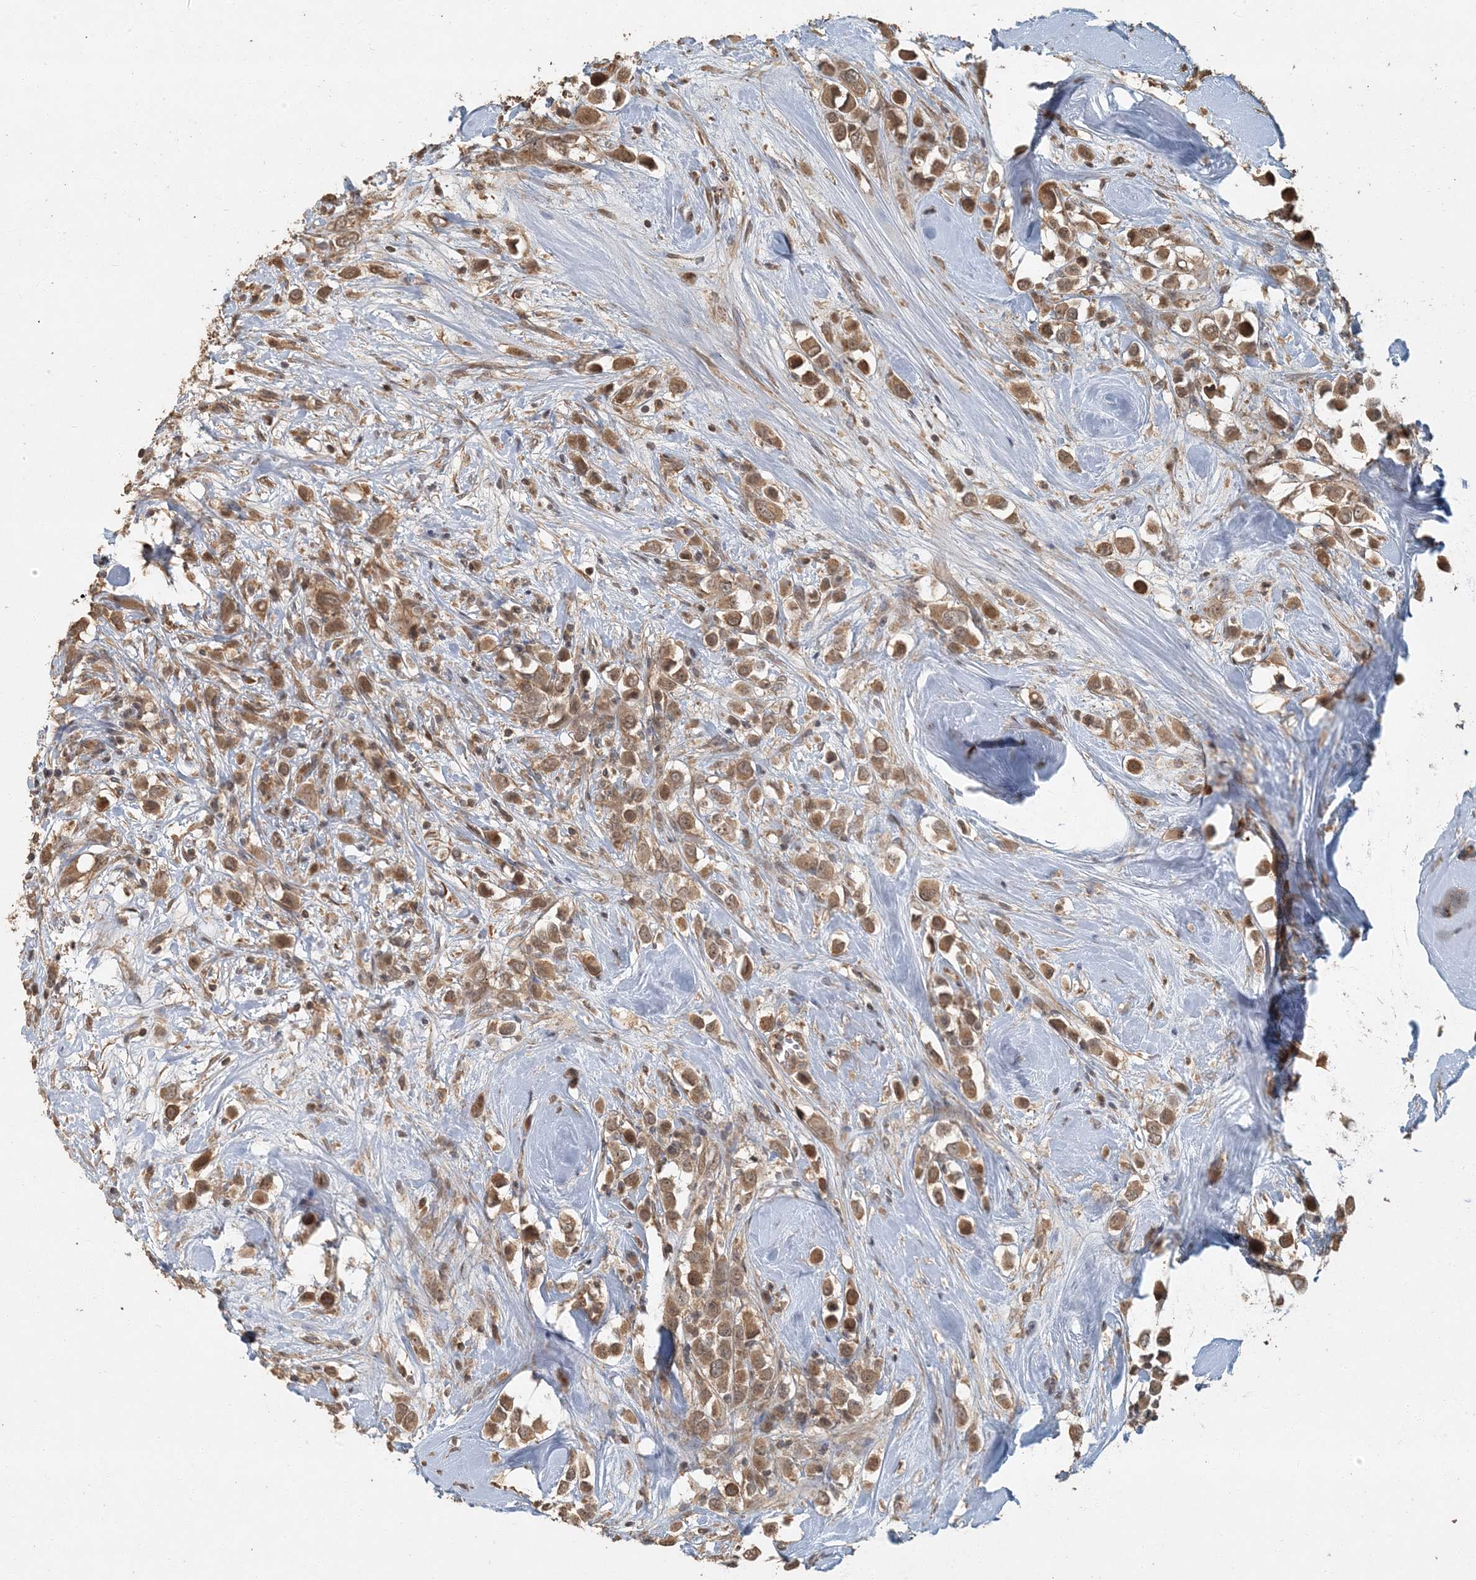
{"staining": {"intensity": "moderate", "quantity": ">75%", "location": "cytoplasmic/membranous,nuclear"}, "tissue": "breast cancer", "cell_type": "Tumor cells", "image_type": "cancer", "snomed": [{"axis": "morphology", "description": "Duct carcinoma"}, {"axis": "topography", "description": "Breast"}], "caption": "Immunohistochemical staining of human invasive ductal carcinoma (breast) demonstrates medium levels of moderate cytoplasmic/membranous and nuclear protein expression in about >75% of tumor cells. (IHC, brightfield microscopy, high magnification).", "gene": "AK9", "patient": {"sex": "female", "age": 61}}